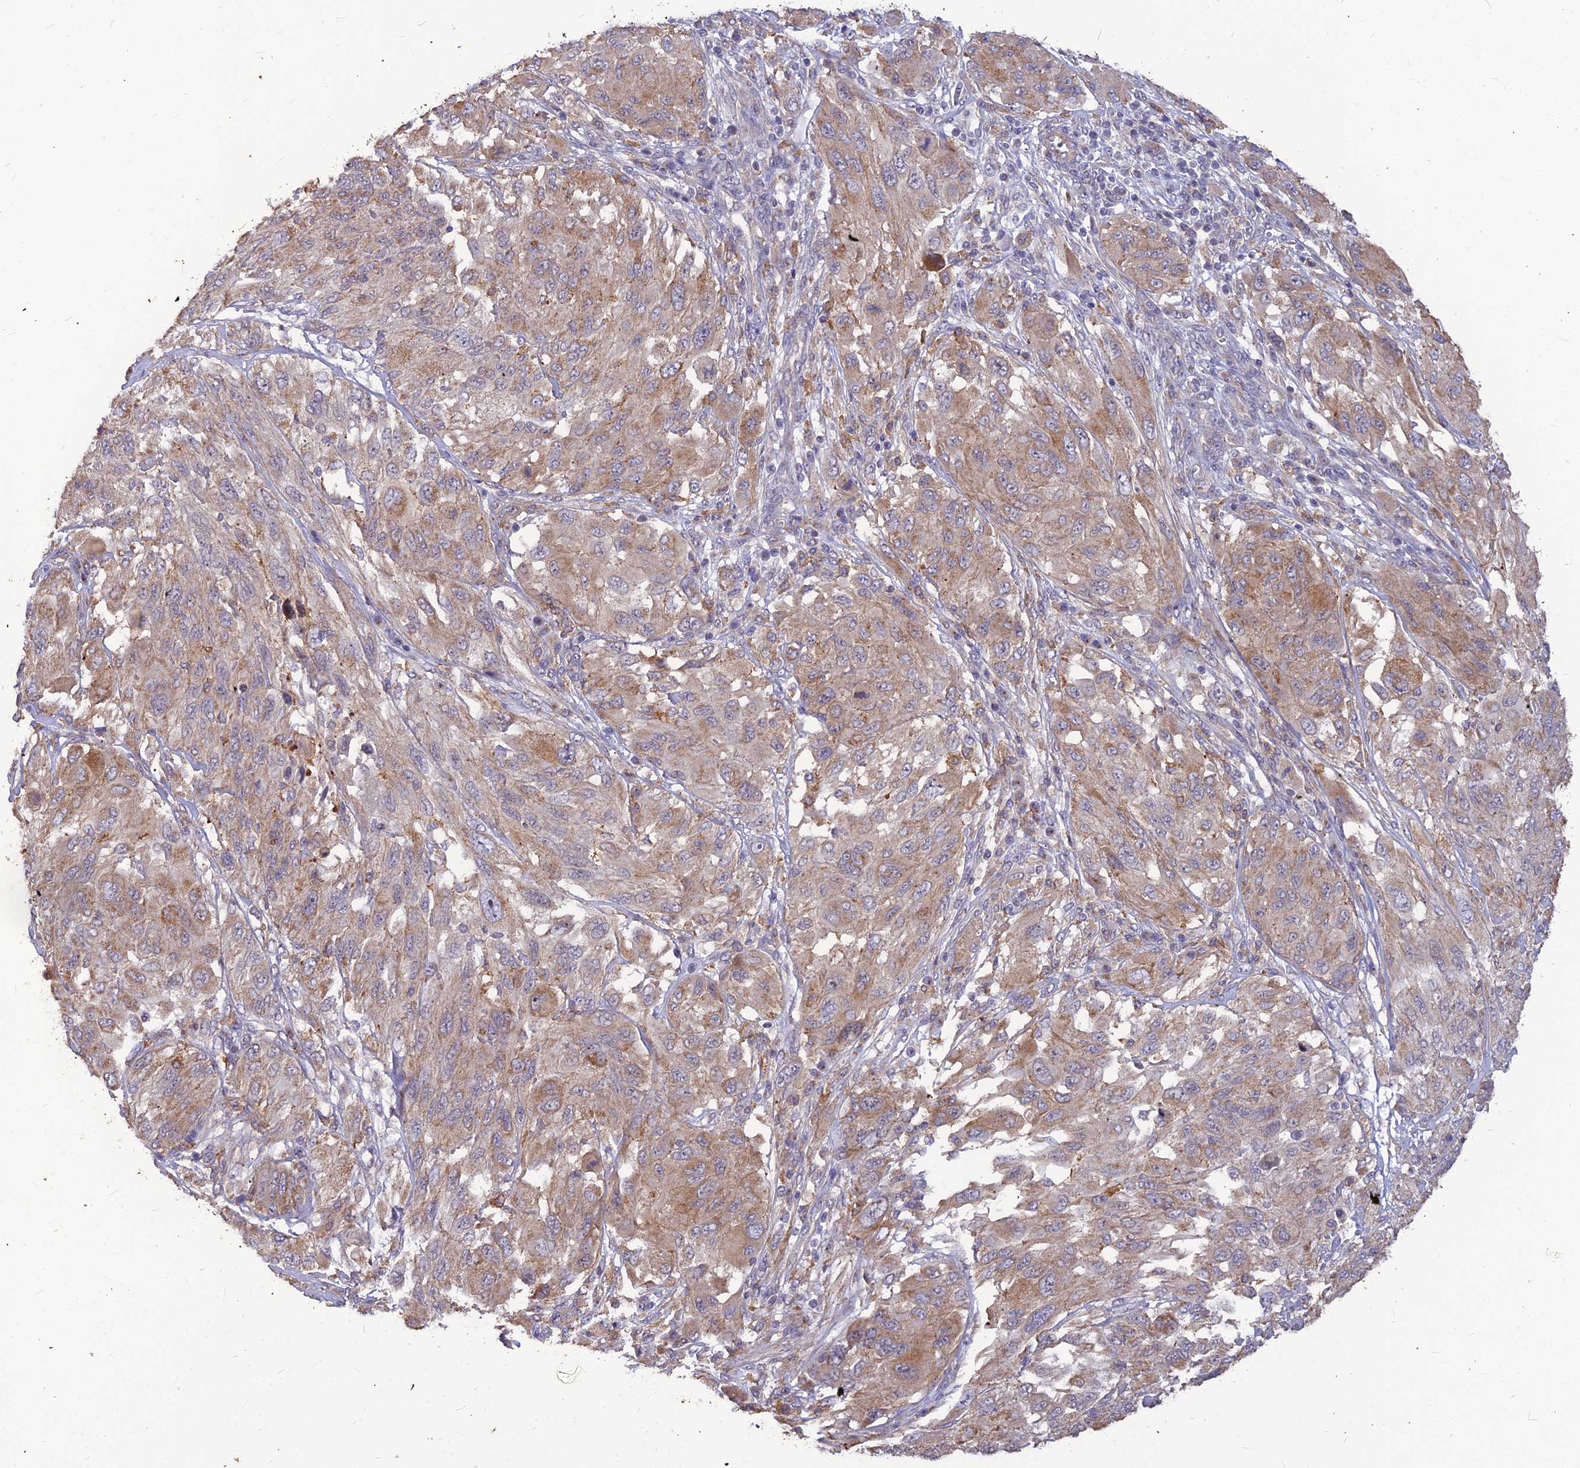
{"staining": {"intensity": "weak", "quantity": ">75%", "location": "cytoplasmic/membranous"}, "tissue": "melanoma", "cell_type": "Tumor cells", "image_type": "cancer", "snomed": [{"axis": "morphology", "description": "Malignant melanoma, NOS"}, {"axis": "topography", "description": "Skin"}], "caption": "Immunohistochemistry (DAB) staining of human malignant melanoma shows weak cytoplasmic/membranous protein staining in about >75% of tumor cells.", "gene": "LEKR1", "patient": {"sex": "female", "age": 91}}